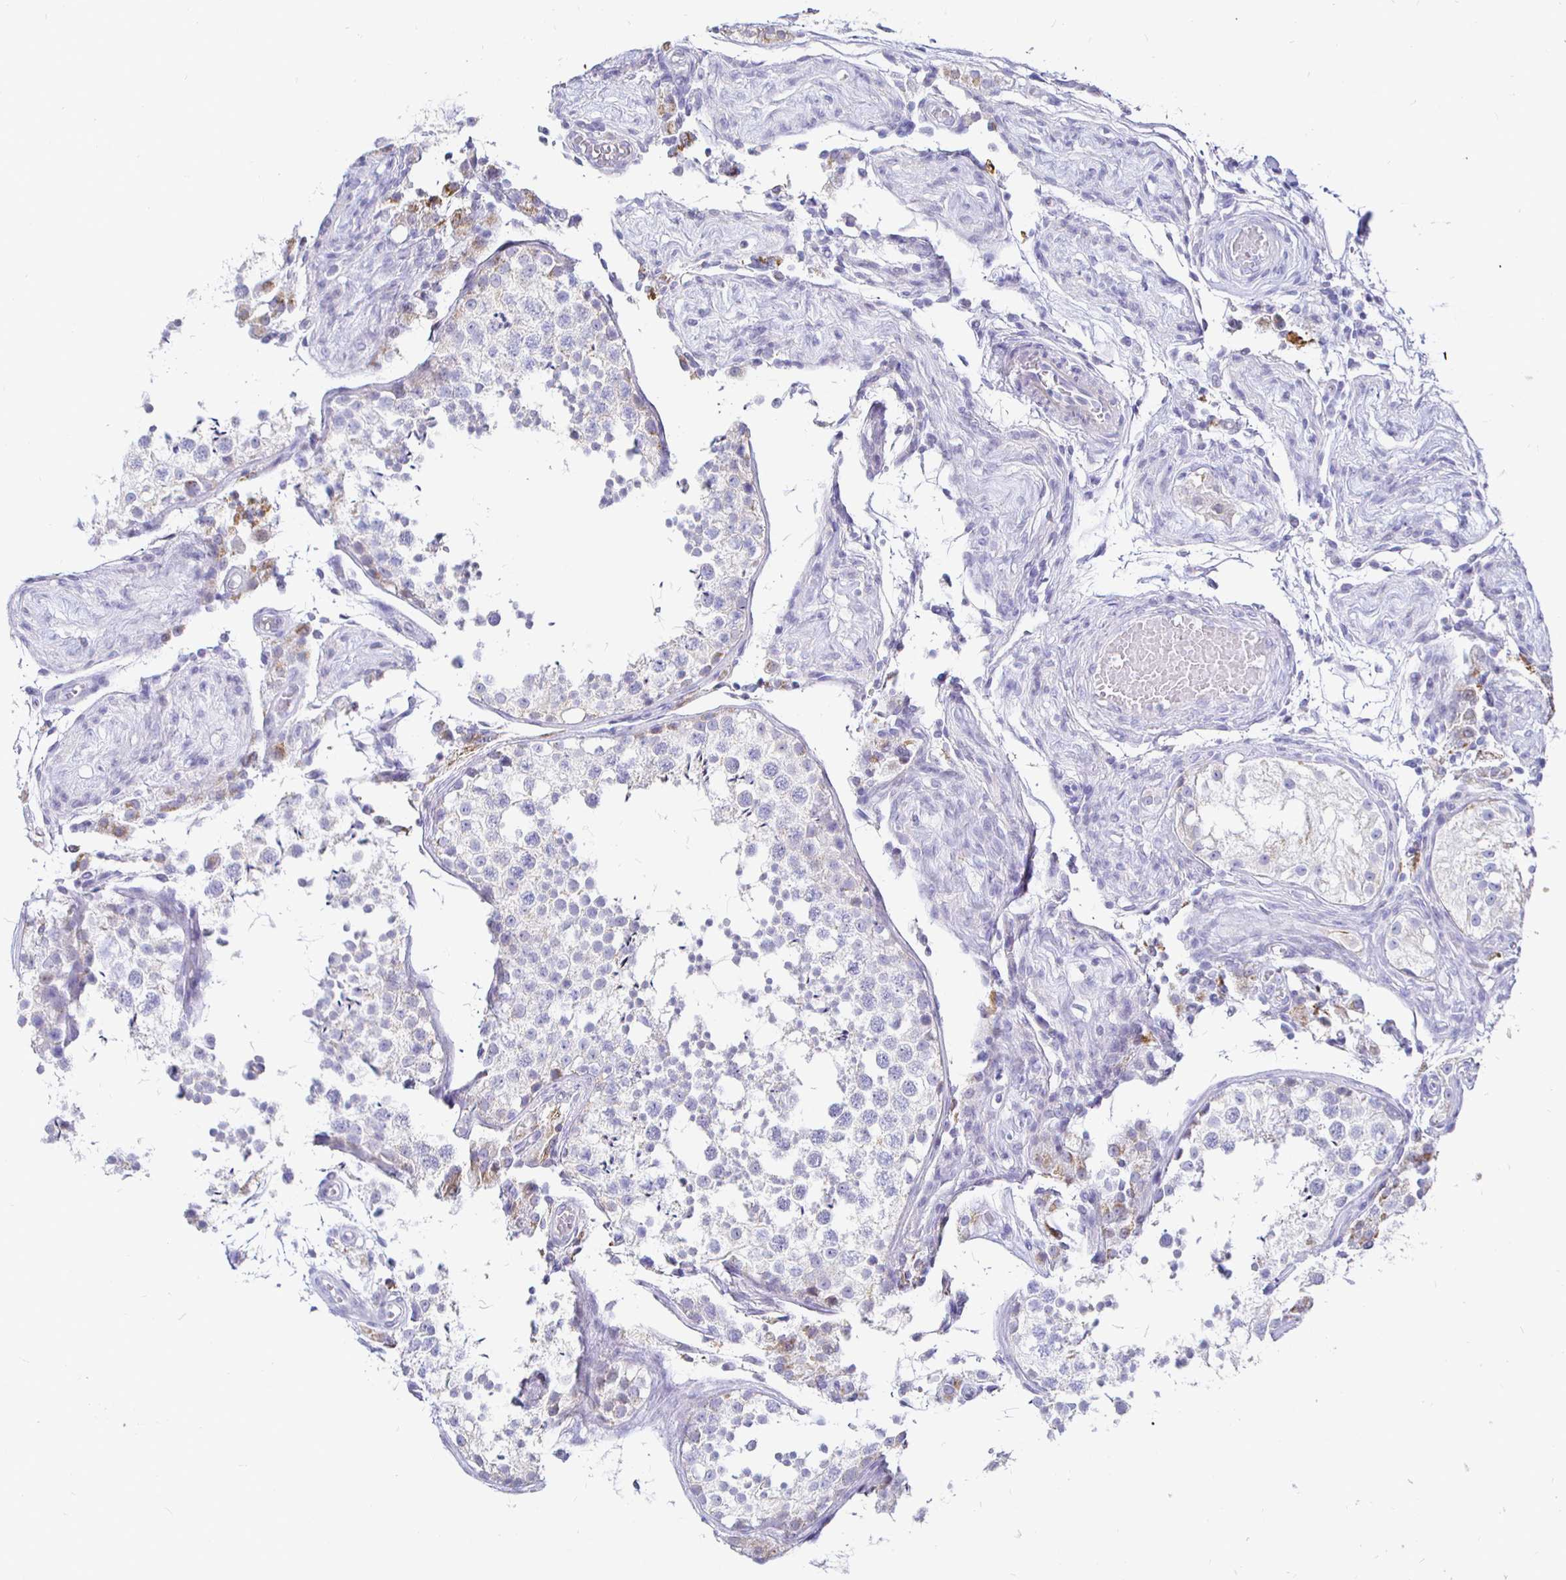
{"staining": {"intensity": "negative", "quantity": "none", "location": "none"}, "tissue": "testis", "cell_type": "Cells in seminiferous ducts", "image_type": "normal", "snomed": [{"axis": "morphology", "description": "Normal tissue, NOS"}, {"axis": "morphology", "description": "Seminoma, NOS"}, {"axis": "topography", "description": "Testis"}], "caption": "The immunohistochemistry photomicrograph has no significant staining in cells in seminiferous ducts of testis. (Stains: DAB immunohistochemistry with hematoxylin counter stain, Microscopy: brightfield microscopy at high magnification).", "gene": "CR2", "patient": {"sex": "male", "age": 29}}